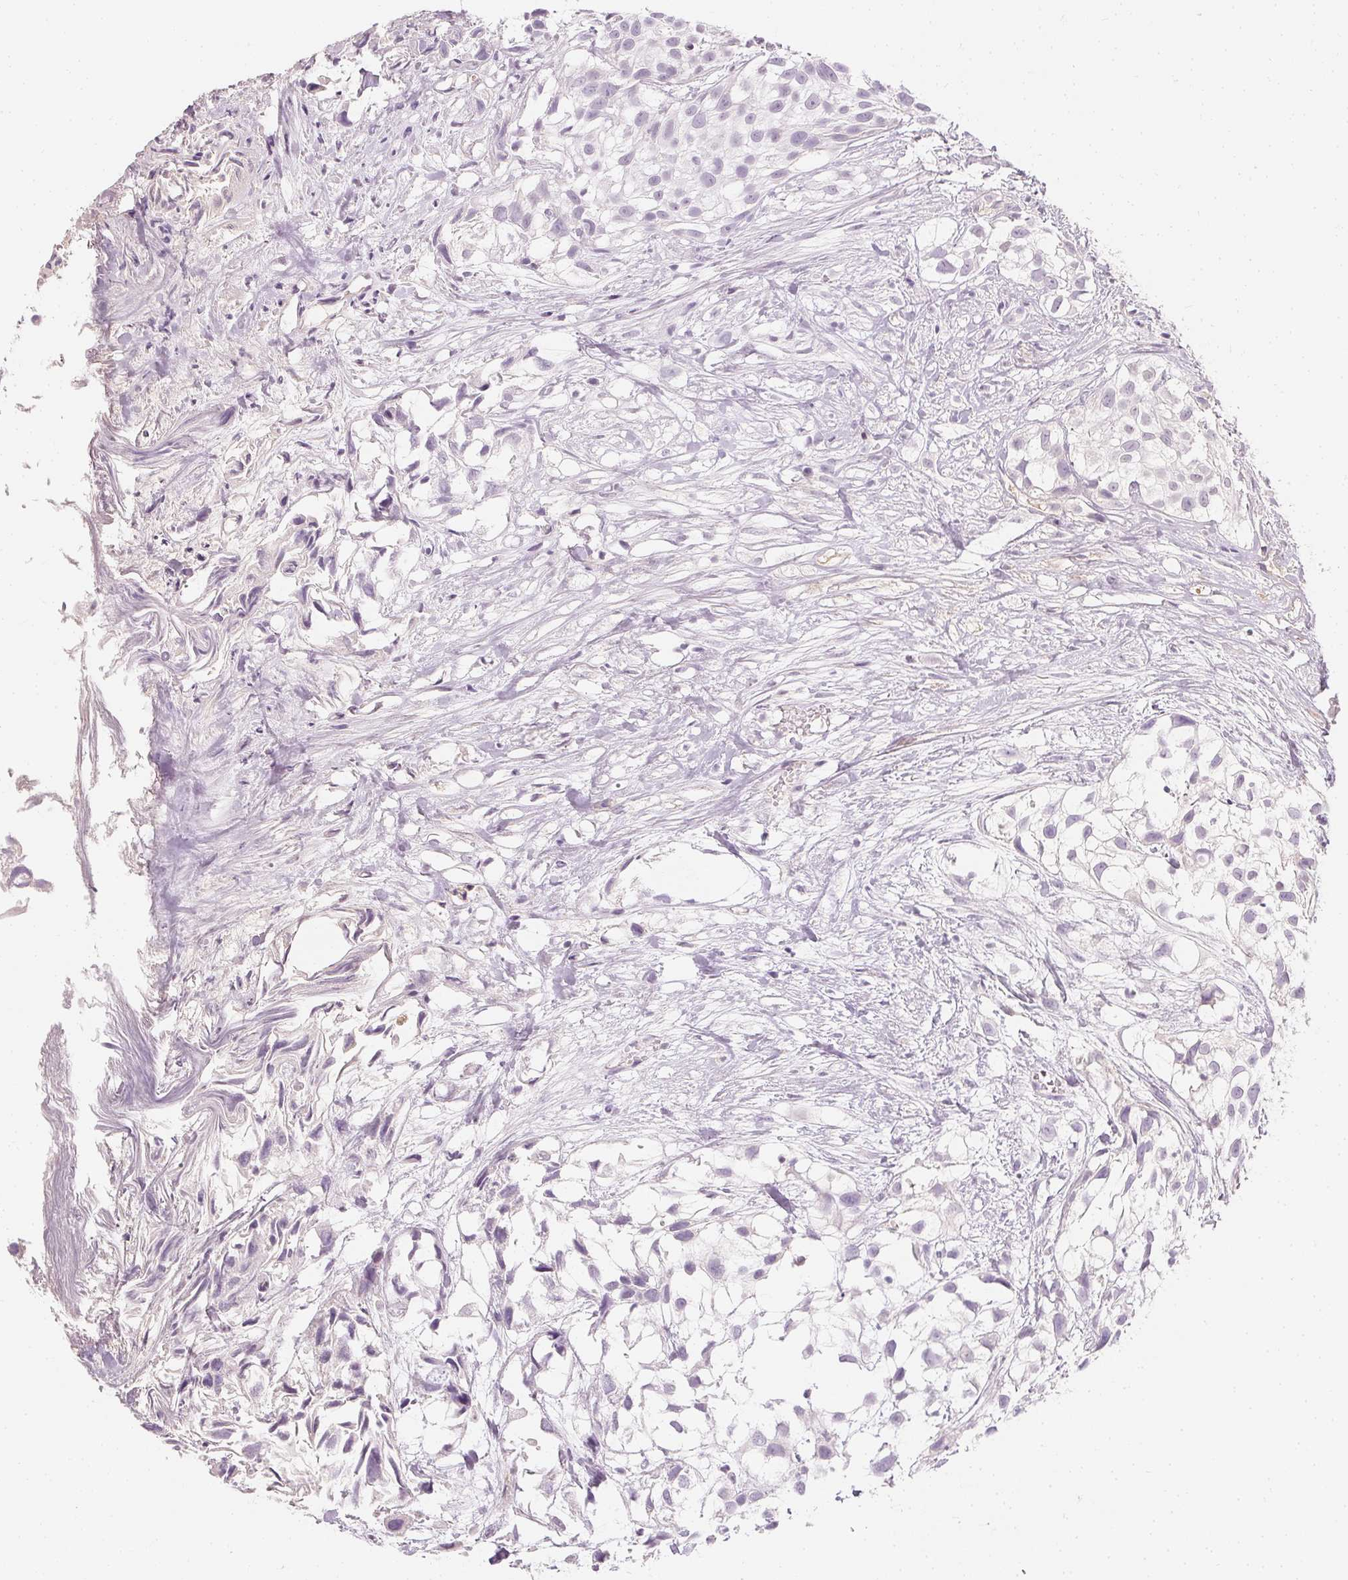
{"staining": {"intensity": "negative", "quantity": "none", "location": "none"}, "tissue": "urothelial cancer", "cell_type": "Tumor cells", "image_type": "cancer", "snomed": [{"axis": "morphology", "description": "Urothelial carcinoma, High grade"}, {"axis": "topography", "description": "Urinary bladder"}], "caption": "Human high-grade urothelial carcinoma stained for a protein using IHC displays no staining in tumor cells.", "gene": "AFM", "patient": {"sex": "male", "age": 56}}